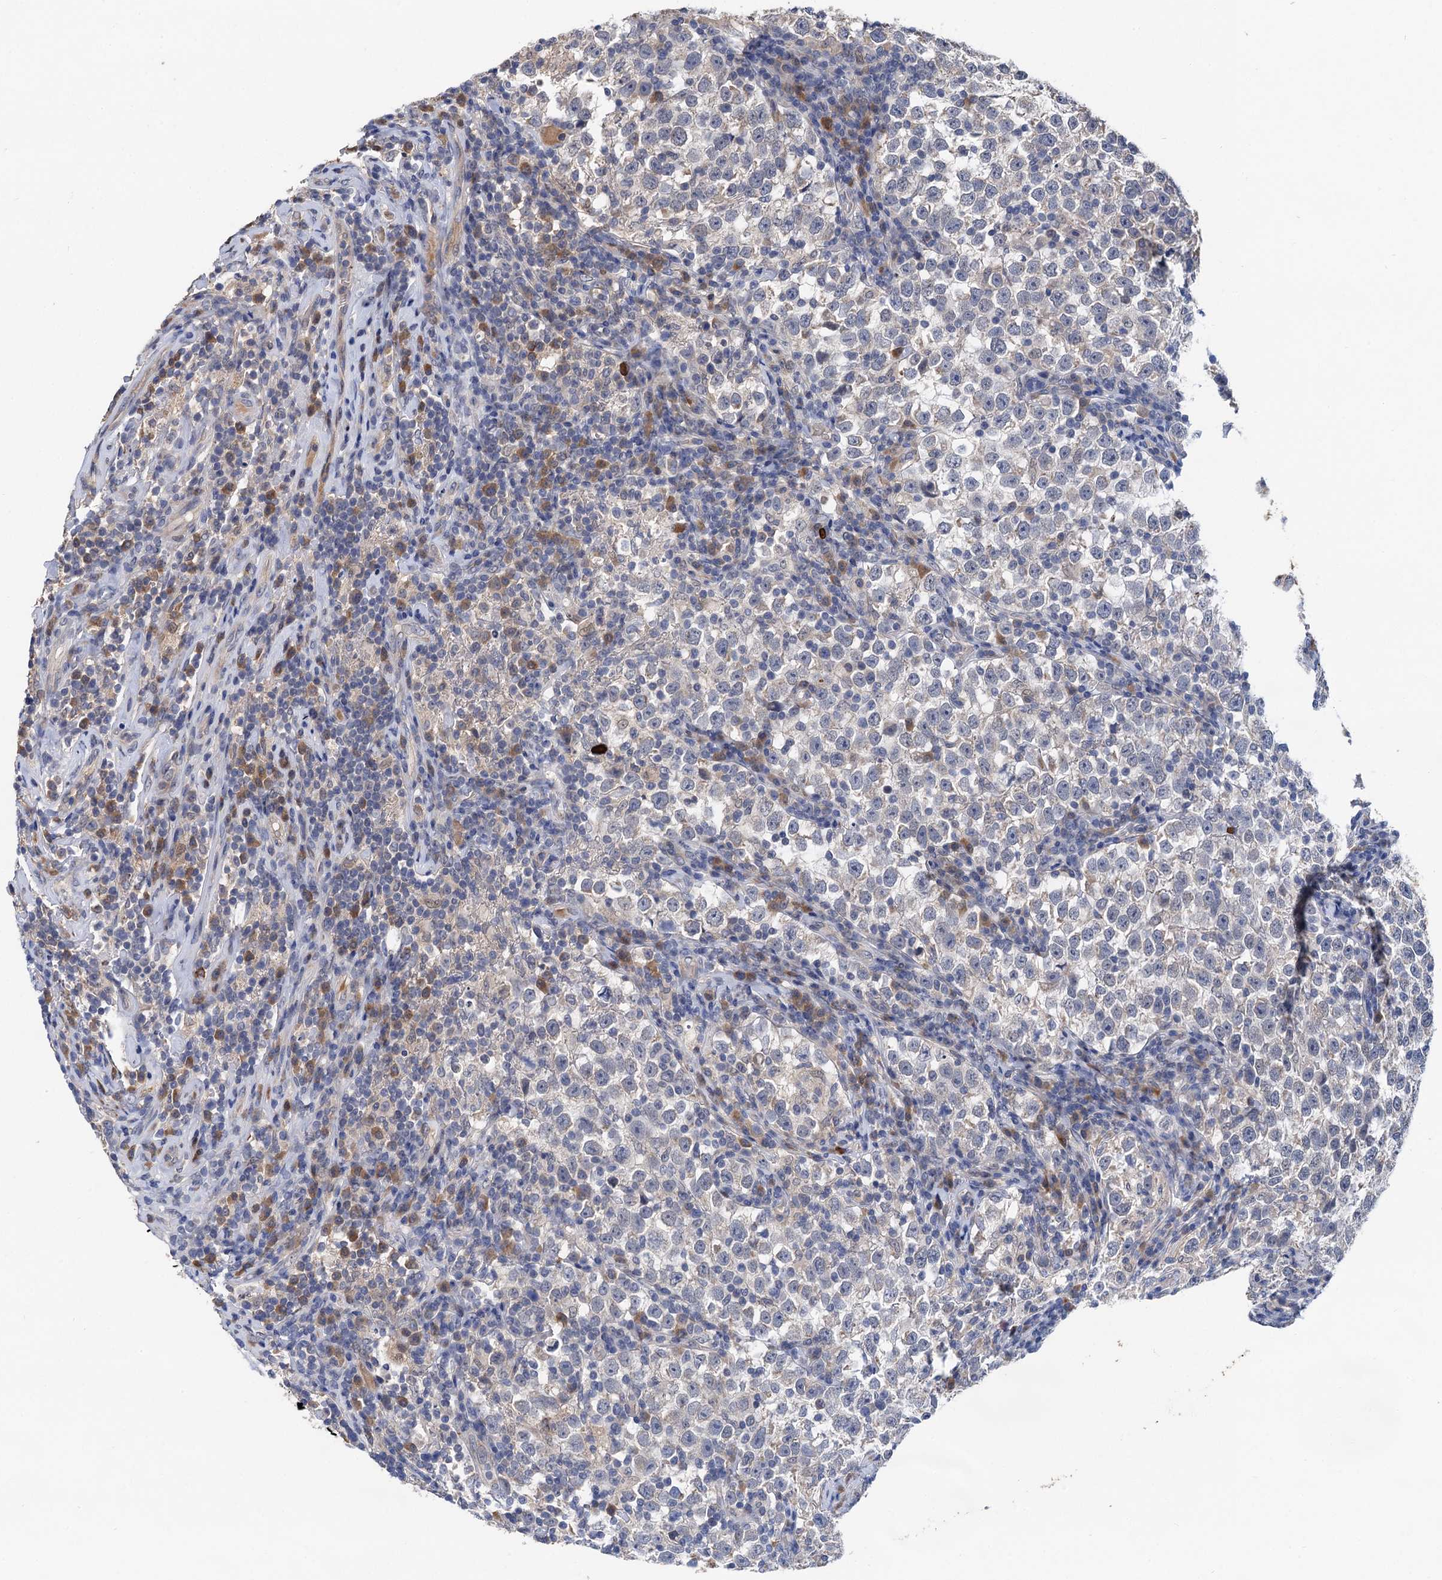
{"staining": {"intensity": "negative", "quantity": "none", "location": "none"}, "tissue": "testis cancer", "cell_type": "Tumor cells", "image_type": "cancer", "snomed": [{"axis": "morphology", "description": "Normal tissue, NOS"}, {"axis": "morphology", "description": "Seminoma, NOS"}, {"axis": "topography", "description": "Testis"}], "caption": "Human testis cancer stained for a protein using immunohistochemistry shows no expression in tumor cells.", "gene": "TMEM39B", "patient": {"sex": "male", "age": 43}}